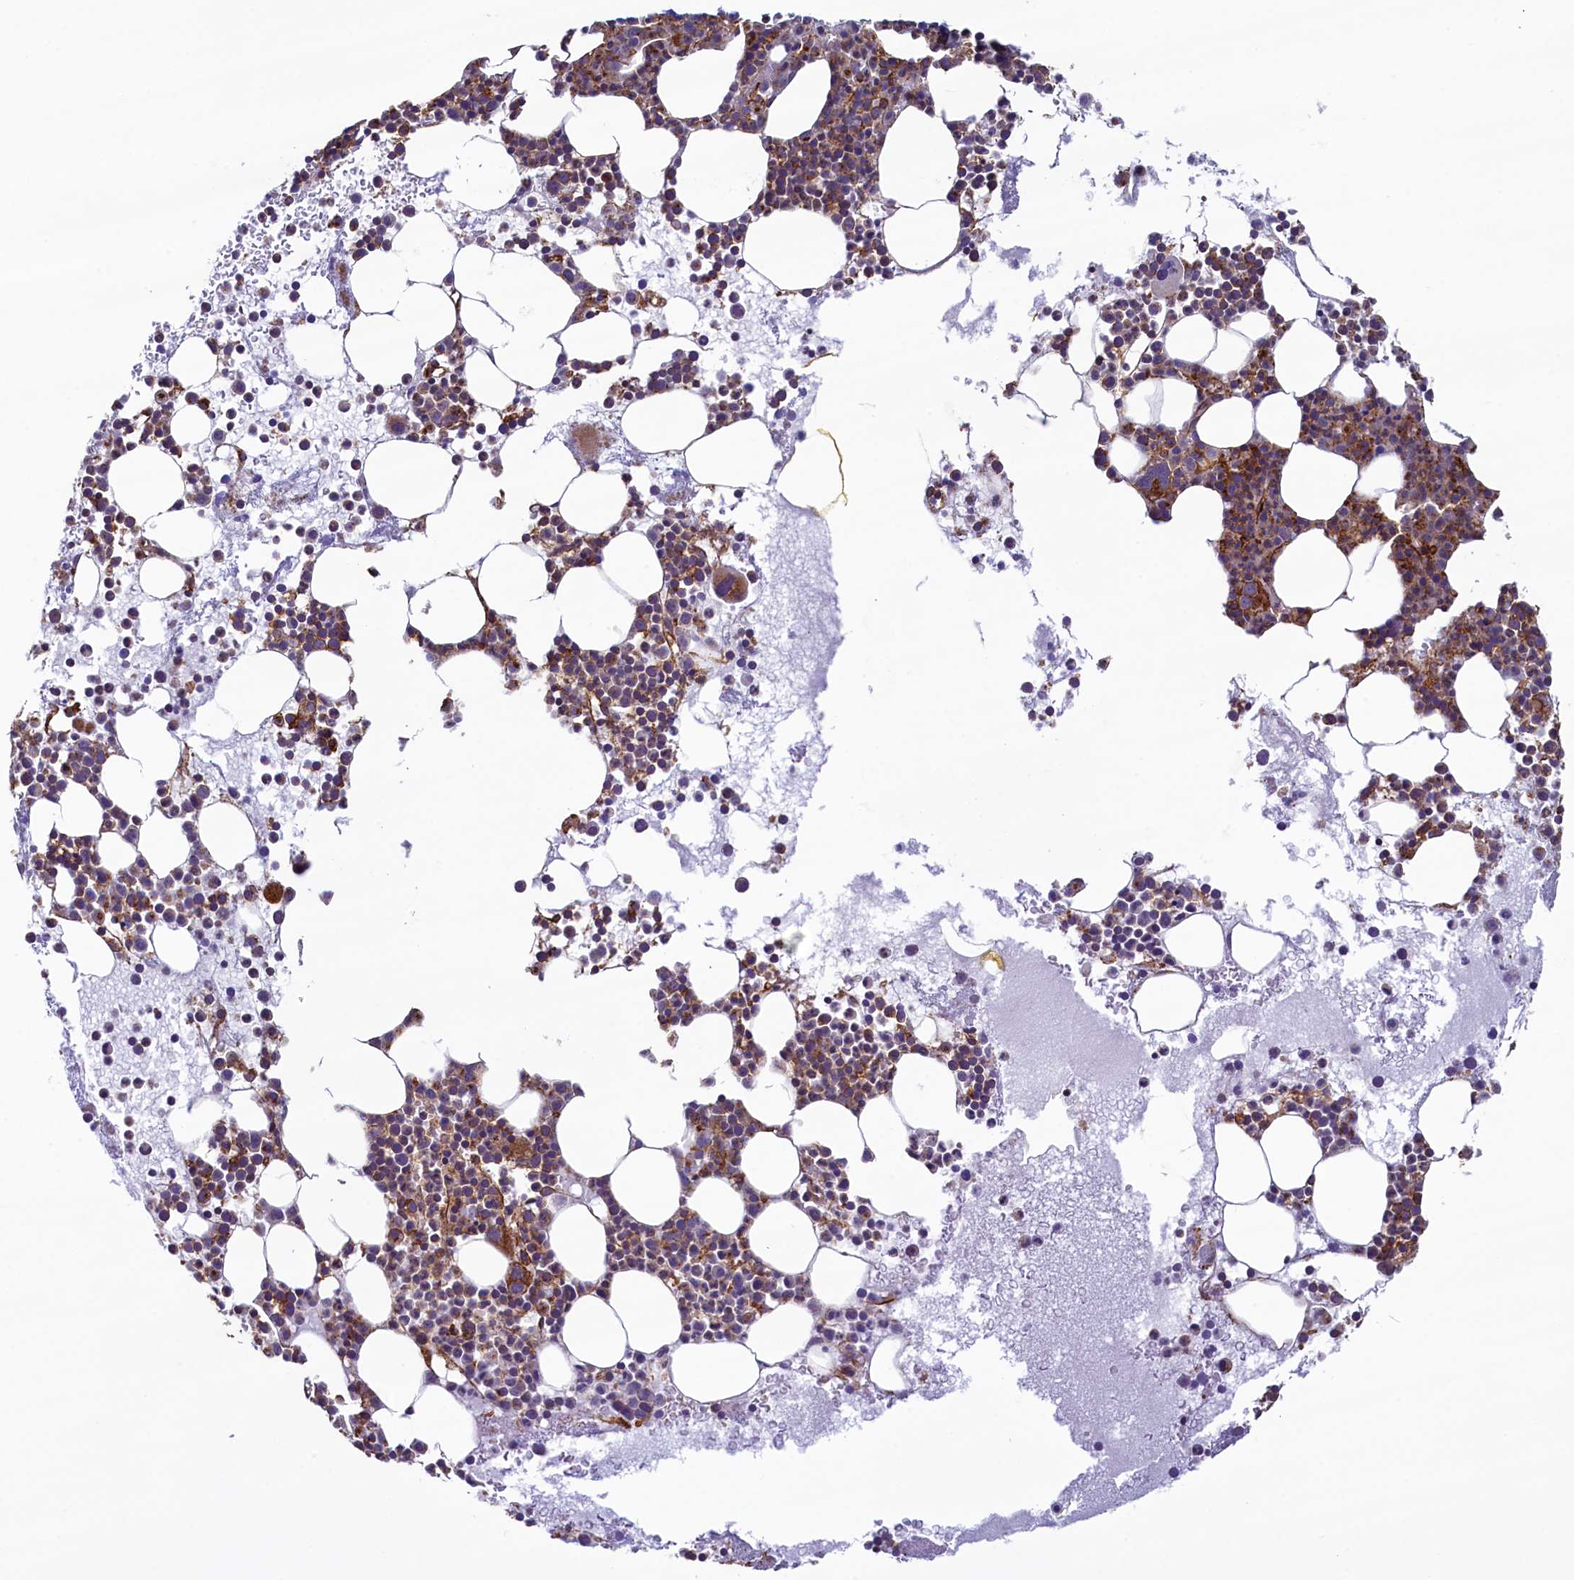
{"staining": {"intensity": "strong", "quantity": "25%-75%", "location": "cytoplasmic/membranous"}, "tissue": "bone marrow", "cell_type": "Hematopoietic cells", "image_type": "normal", "snomed": [{"axis": "morphology", "description": "Normal tissue, NOS"}, {"axis": "topography", "description": "Bone marrow"}], "caption": "IHC of benign bone marrow demonstrates high levels of strong cytoplasmic/membranous staining in about 25%-75% of hematopoietic cells.", "gene": "GPR21", "patient": {"sex": "female", "age": 76}}